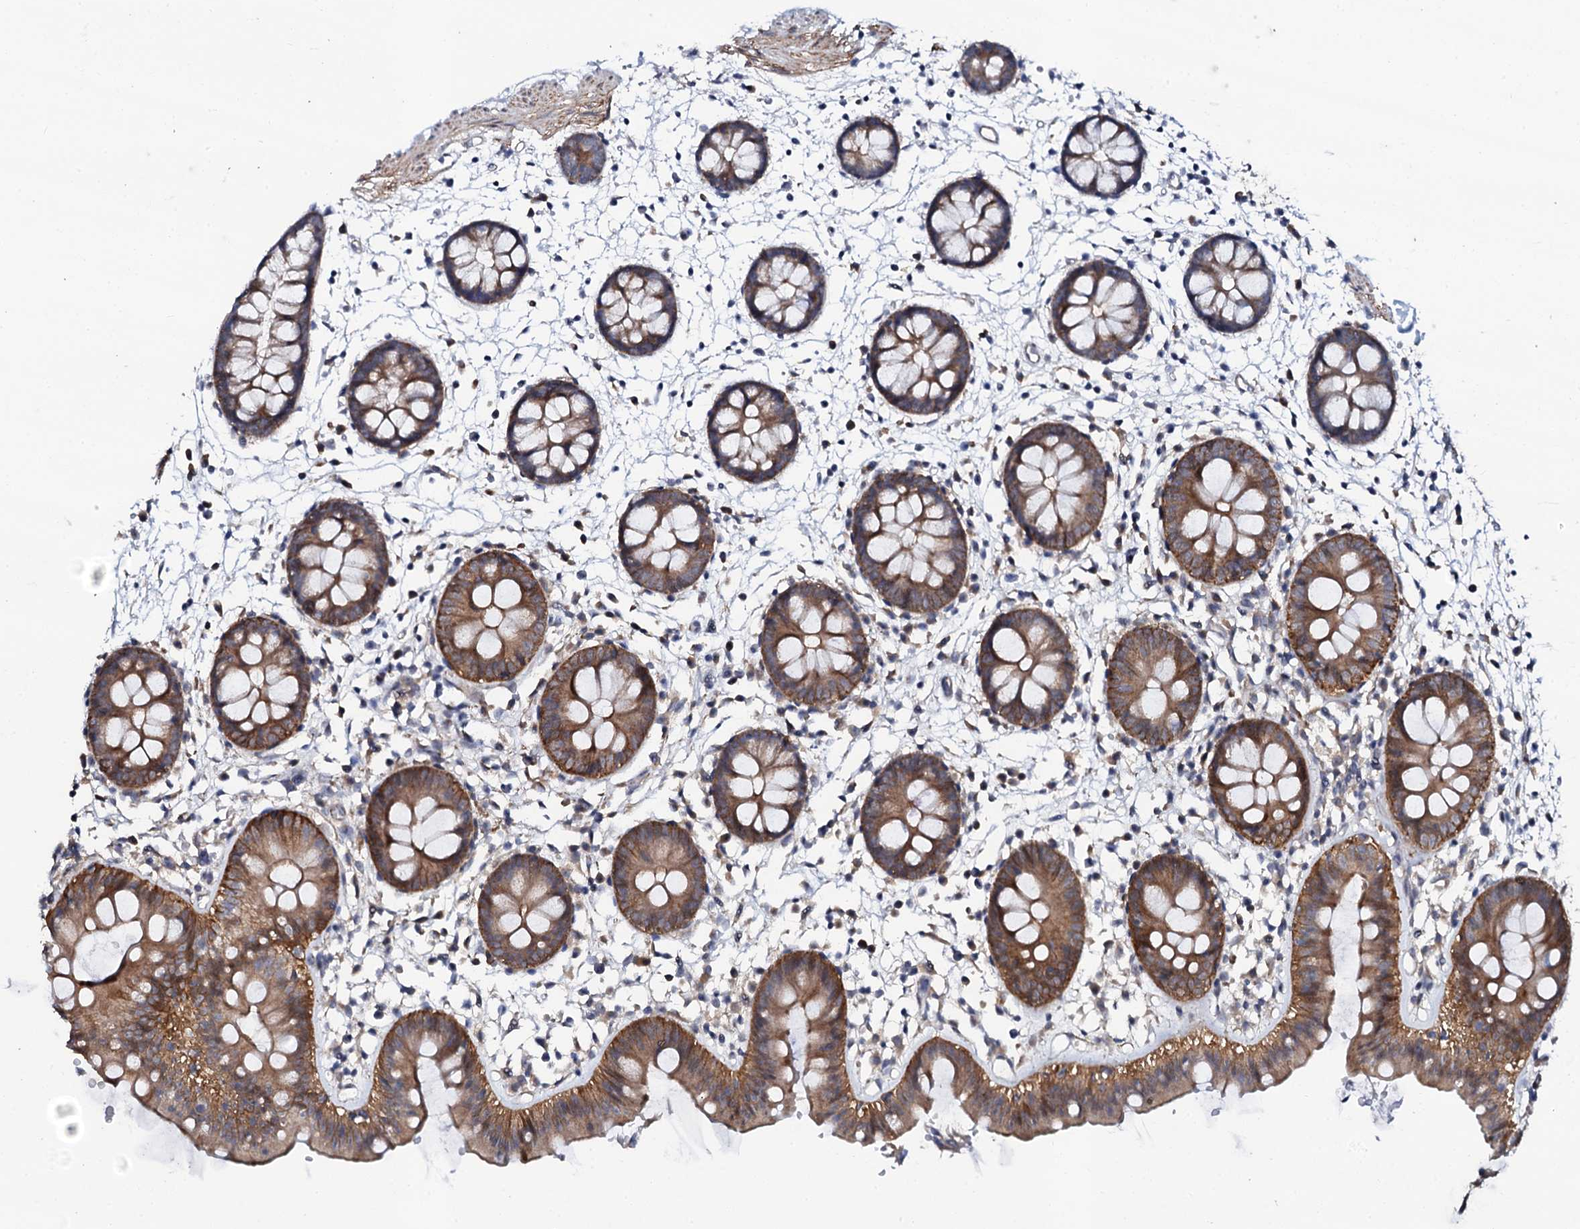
{"staining": {"intensity": "moderate", "quantity": ">75%", "location": "cytoplasmic/membranous"}, "tissue": "colon", "cell_type": "Endothelial cells", "image_type": "normal", "snomed": [{"axis": "morphology", "description": "Normal tissue, NOS"}, {"axis": "topography", "description": "Colon"}], "caption": "Protein staining of benign colon reveals moderate cytoplasmic/membranous expression in approximately >75% of endothelial cells.", "gene": "GPR176", "patient": {"sex": "male", "age": 56}}